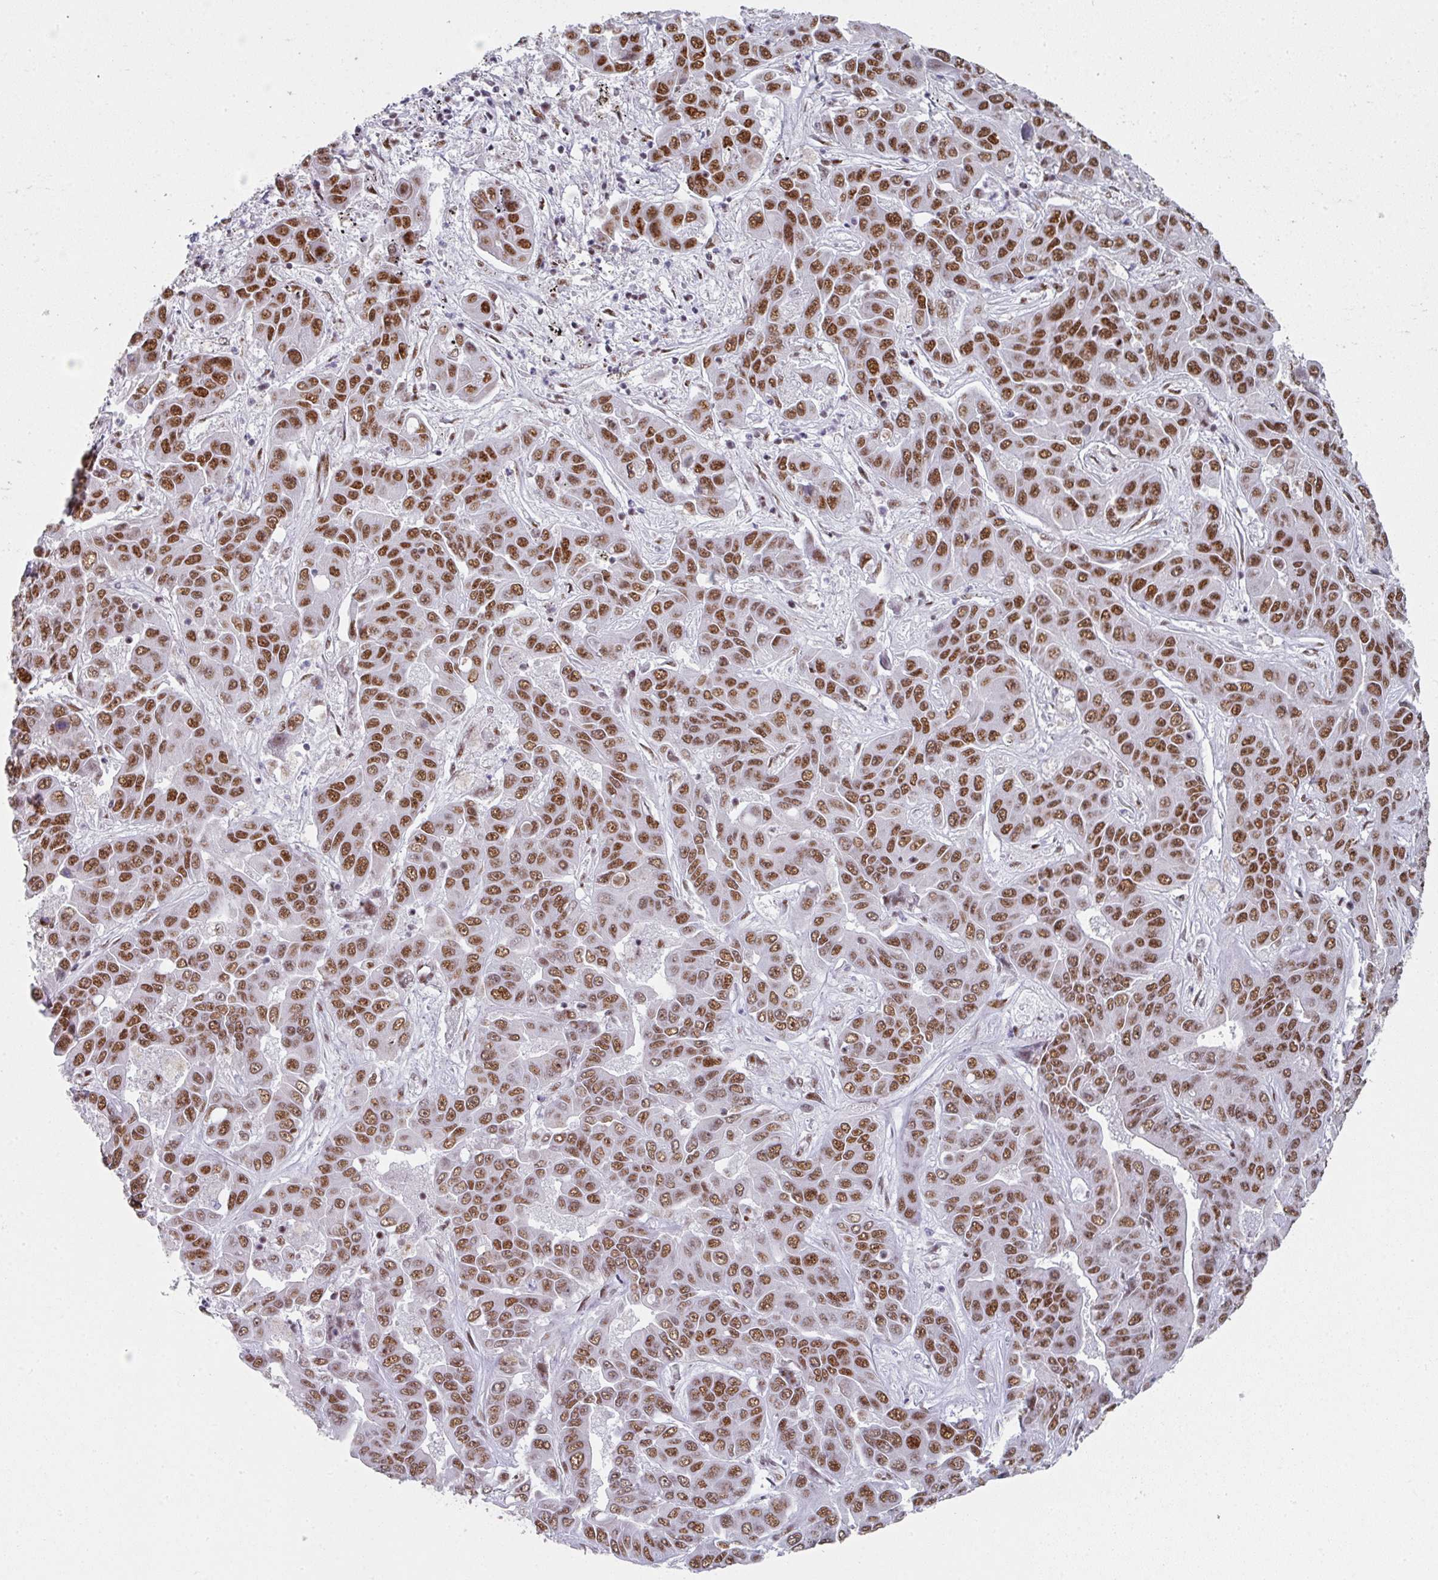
{"staining": {"intensity": "moderate", "quantity": ">75%", "location": "nuclear"}, "tissue": "liver cancer", "cell_type": "Tumor cells", "image_type": "cancer", "snomed": [{"axis": "morphology", "description": "Cholangiocarcinoma"}, {"axis": "topography", "description": "Liver"}], "caption": "An image of liver cancer (cholangiocarcinoma) stained for a protein displays moderate nuclear brown staining in tumor cells.", "gene": "SF3B5", "patient": {"sex": "female", "age": 52}}